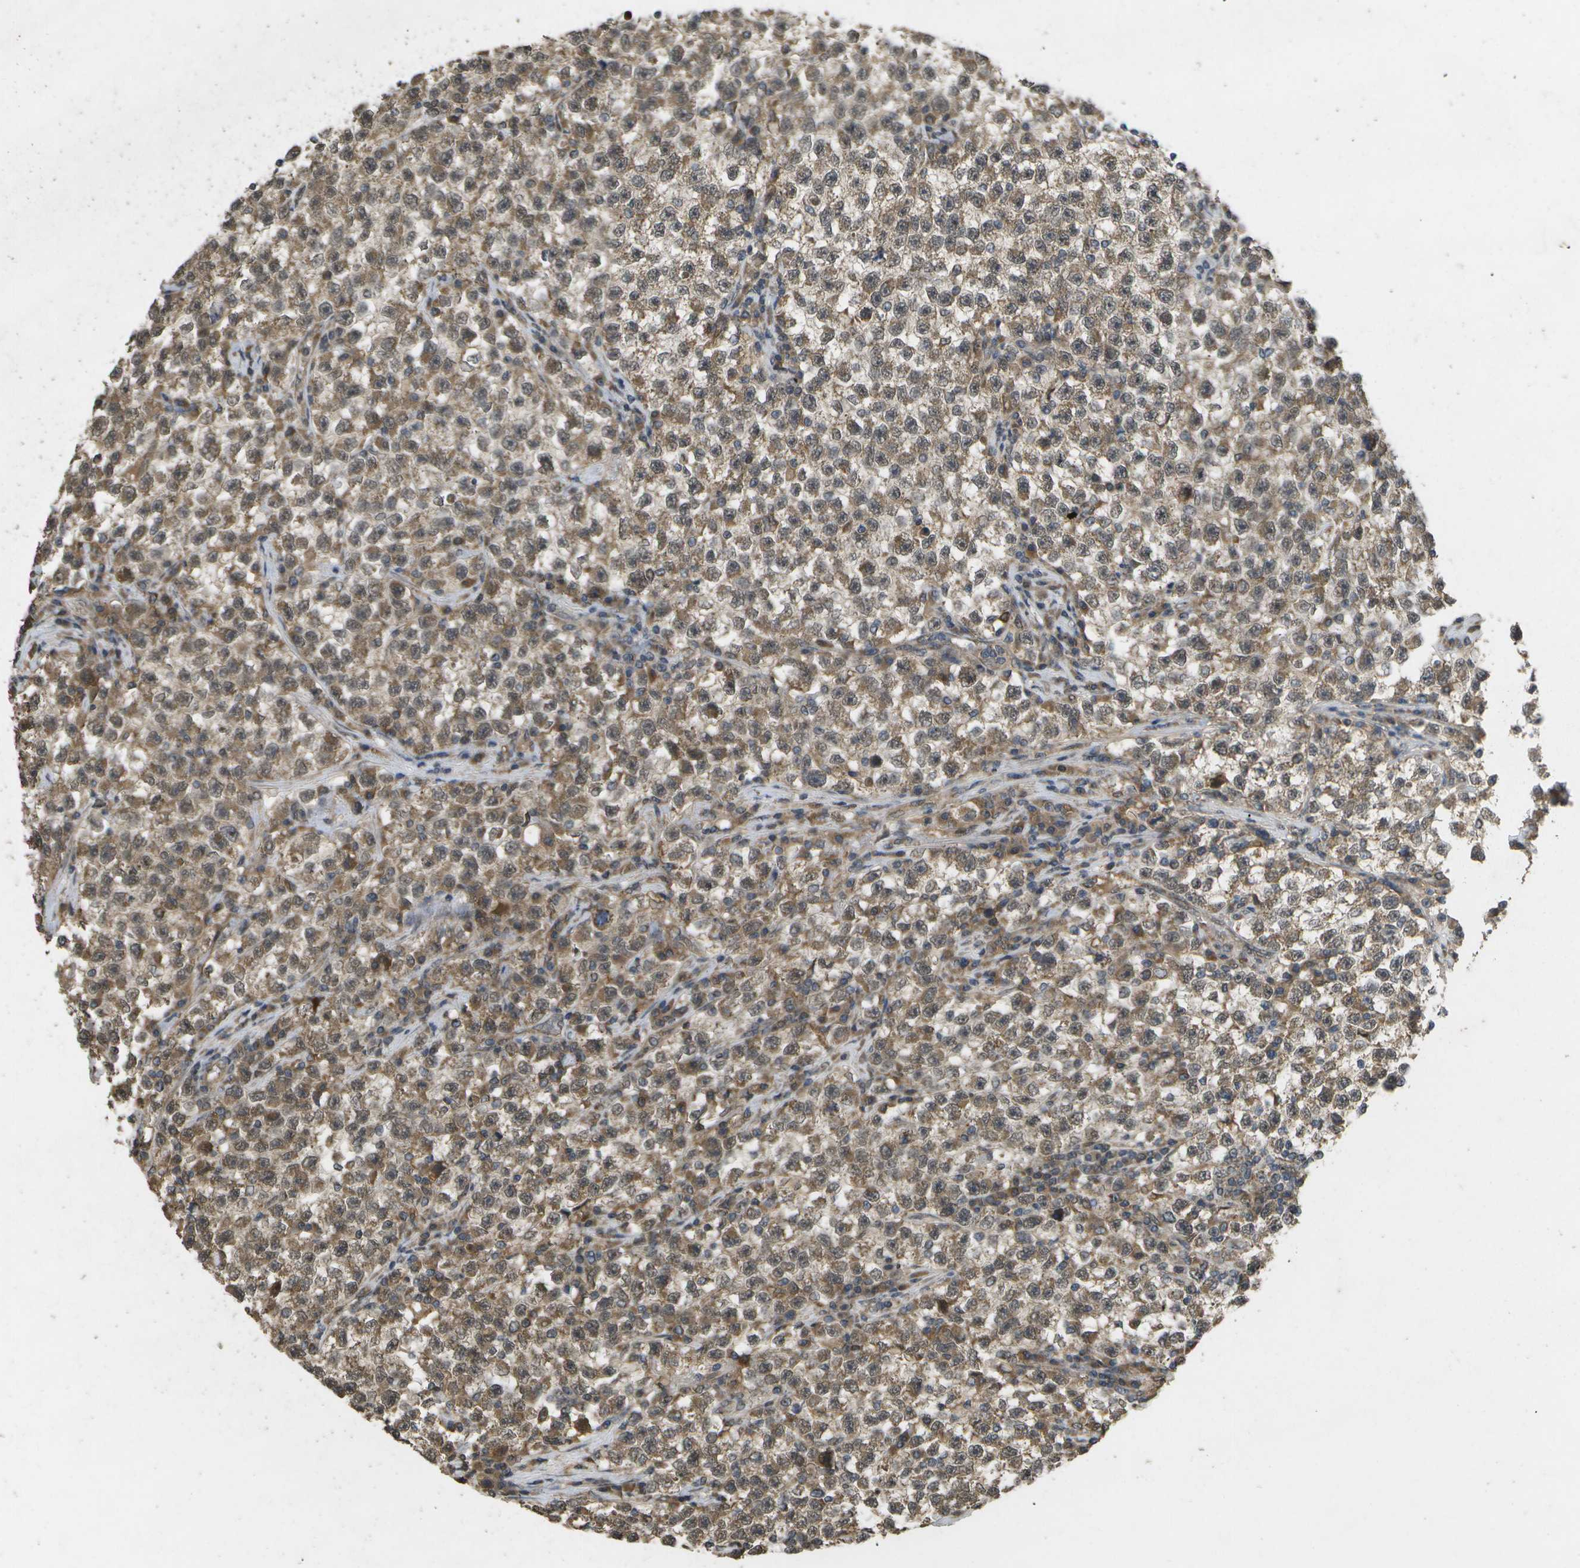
{"staining": {"intensity": "moderate", "quantity": ">75%", "location": "cytoplasmic/membranous,nuclear"}, "tissue": "testis cancer", "cell_type": "Tumor cells", "image_type": "cancer", "snomed": [{"axis": "morphology", "description": "Seminoma, NOS"}, {"axis": "topography", "description": "Testis"}], "caption": "Immunohistochemical staining of testis seminoma reveals medium levels of moderate cytoplasmic/membranous and nuclear positivity in about >75% of tumor cells. Immunohistochemistry stains the protein of interest in brown and the nuclei are stained blue.", "gene": "ALAS1", "patient": {"sex": "male", "age": 22}}